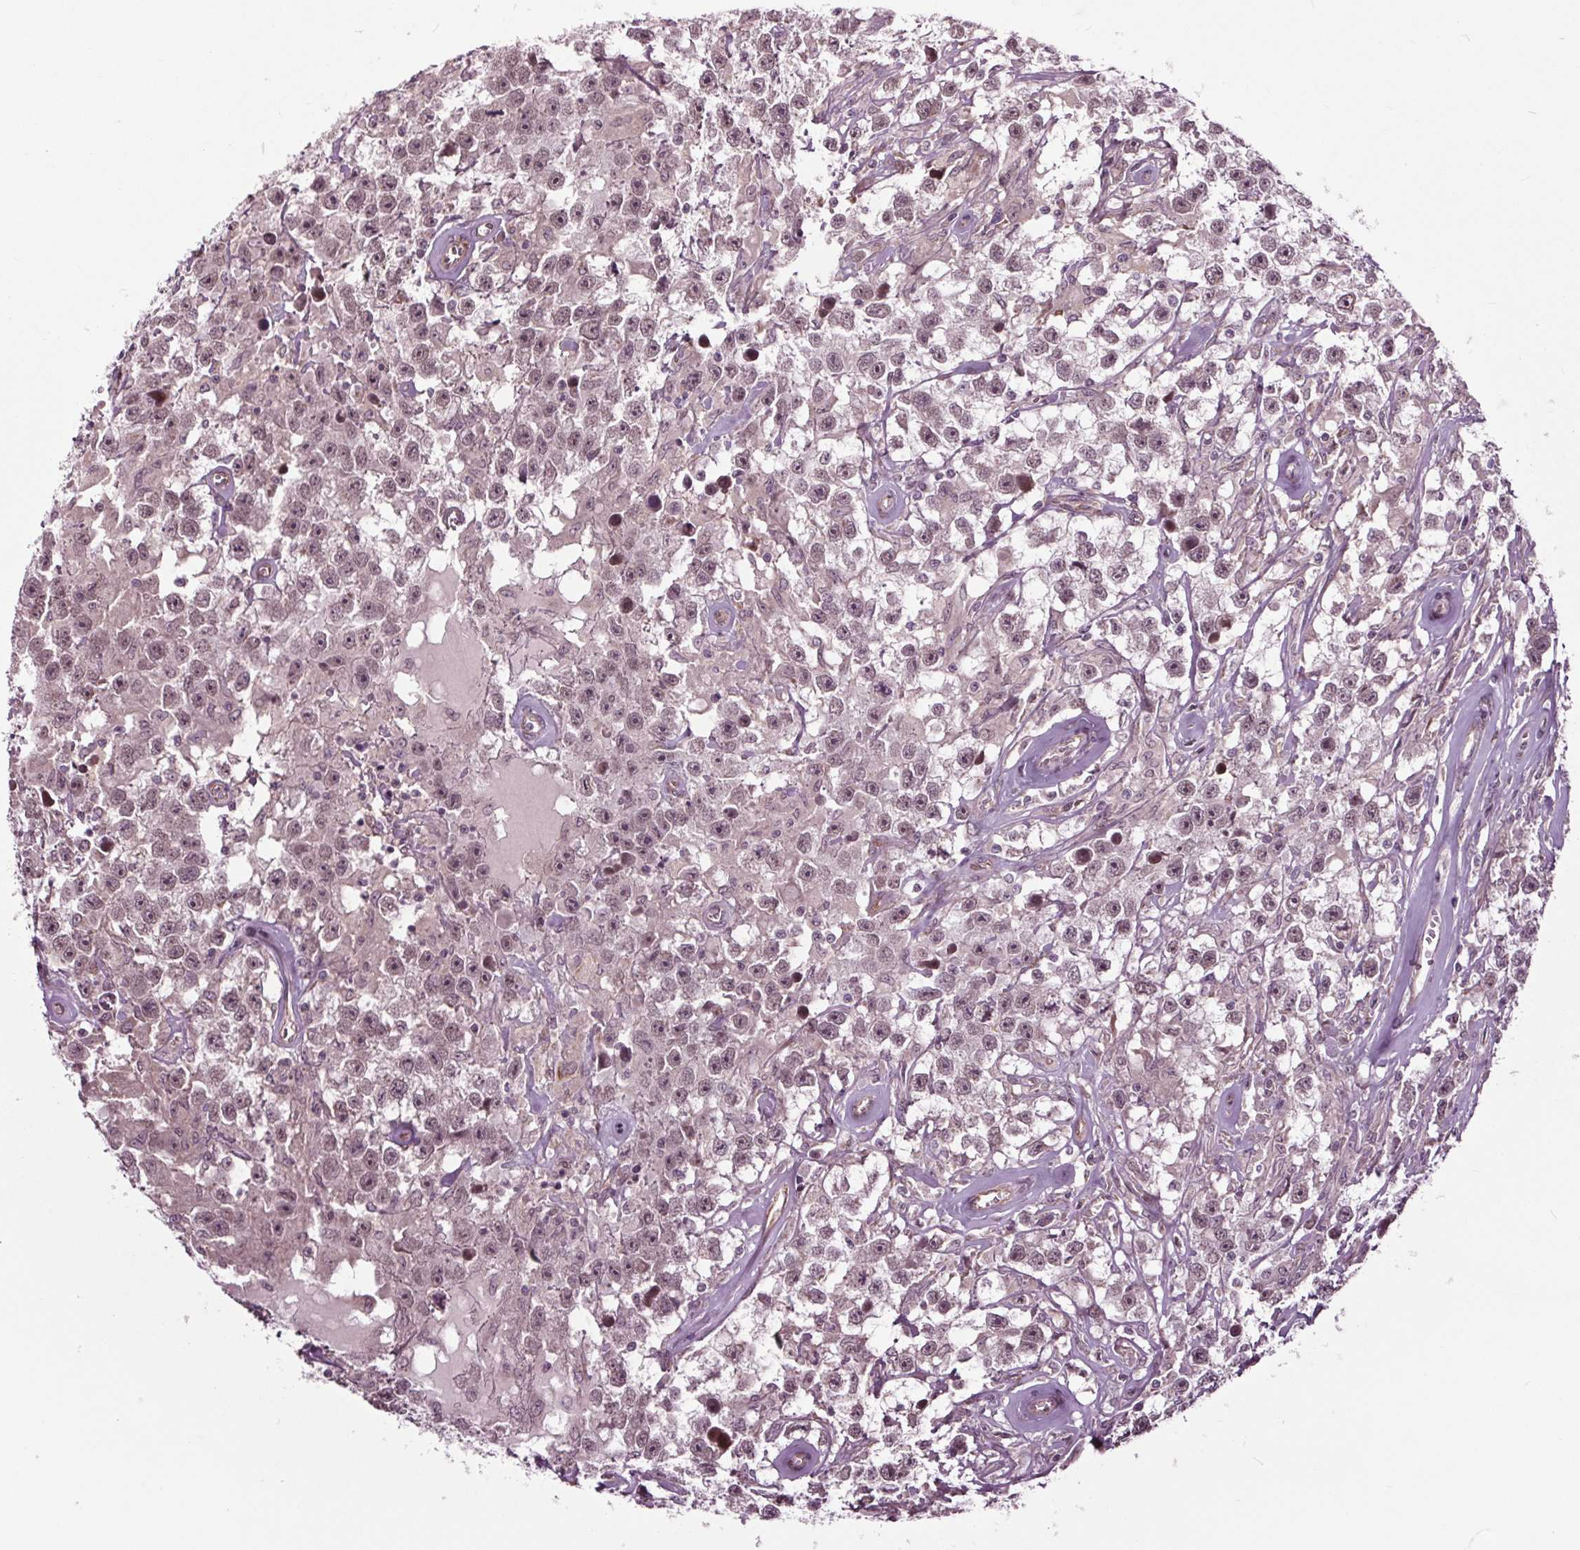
{"staining": {"intensity": "weak", "quantity": "25%-75%", "location": "nuclear"}, "tissue": "testis cancer", "cell_type": "Tumor cells", "image_type": "cancer", "snomed": [{"axis": "morphology", "description": "Seminoma, NOS"}, {"axis": "topography", "description": "Testis"}], "caption": "Immunohistochemistry (IHC) of seminoma (testis) shows low levels of weak nuclear positivity in about 25%-75% of tumor cells. The staining was performed using DAB (3,3'-diaminobenzidine) to visualize the protein expression in brown, while the nuclei were stained in blue with hematoxylin (Magnification: 20x).", "gene": "HAUS5", "patient": {"sex": "male", "age": 43}}